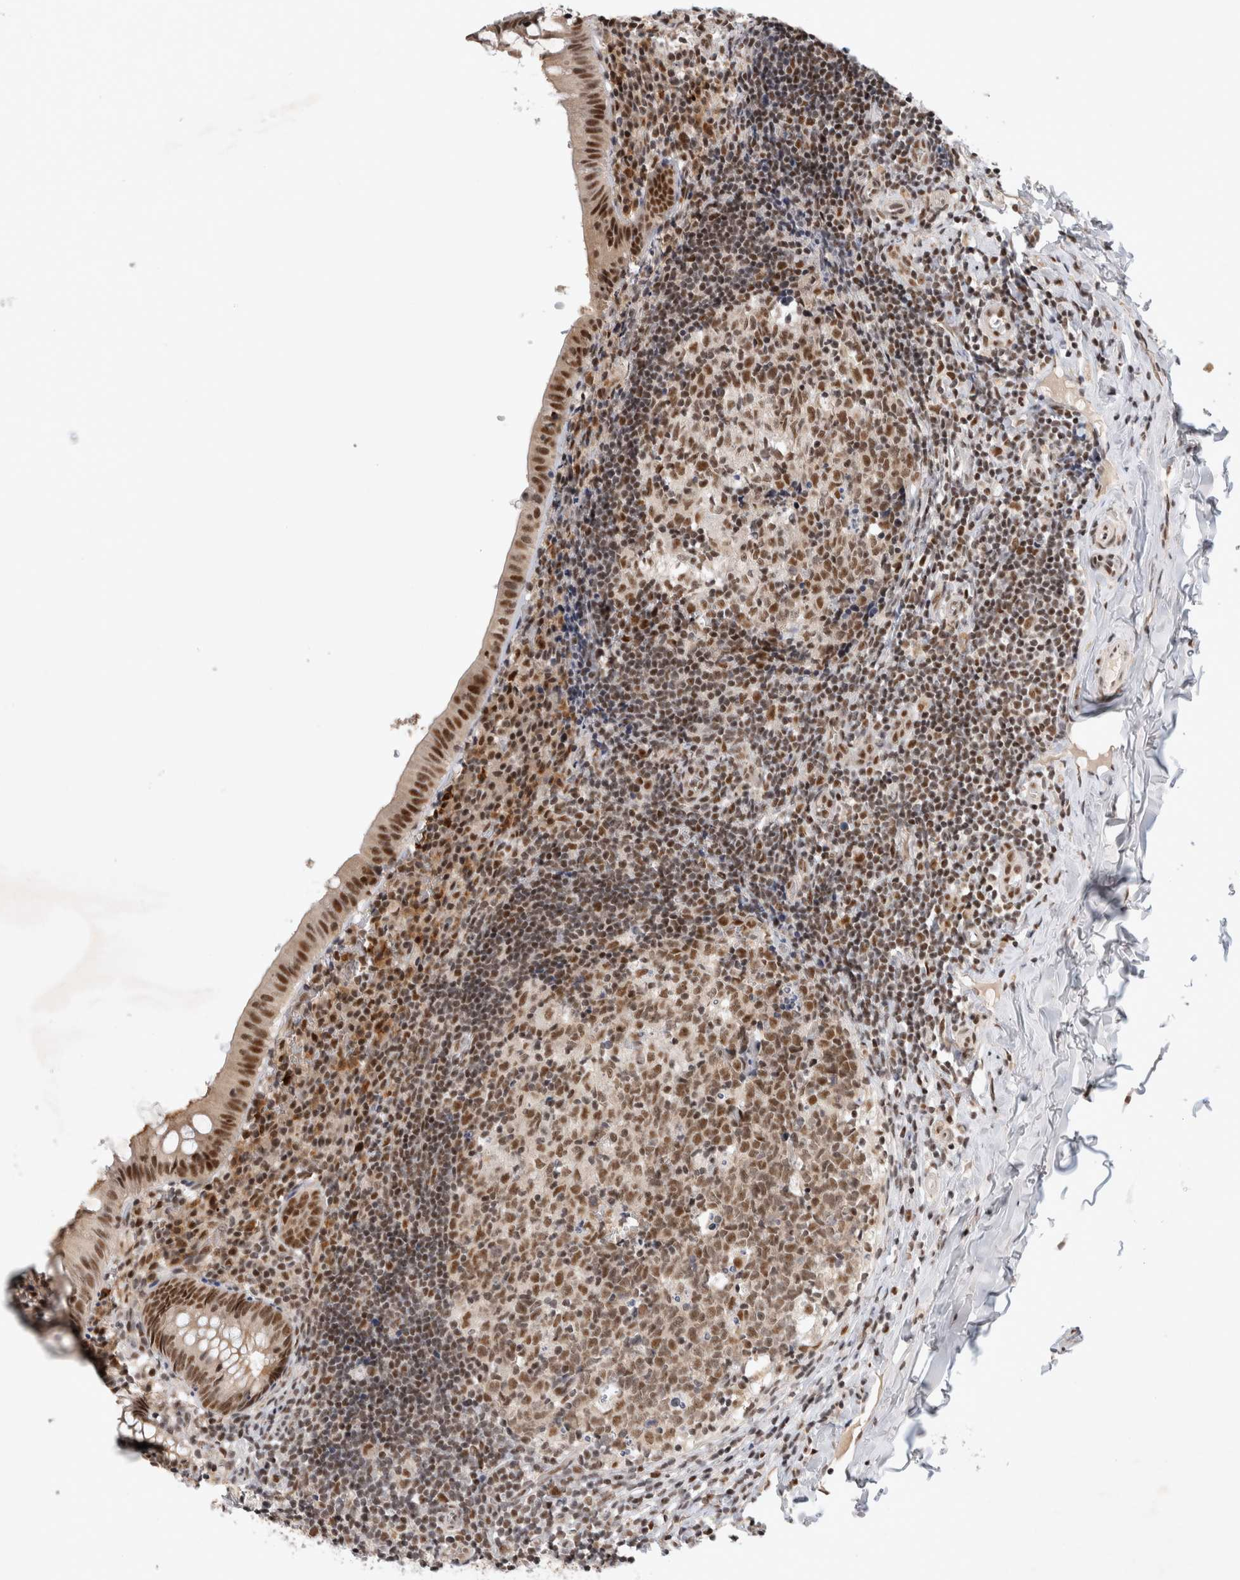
{"staining": {"intensity": "strong", "quantity": ">75%", "location": "nuclear"}, "tissue": "appendix", "cell_type": "Glandular cells", "image_type": "normal", "snomed": [{"axis": "morphology", "description": "Normal tissue, NOS"}, {"axis": "topography", "description": "Appendix"}], "caption": "Brown immunohistochemical staining in benign appendix shows strong nuclear staining in approximately >75% of glandular cells. The staining was performed using DAB (3,3'-diaminobenzidine), with brown indicating positive protein expression. Nuclei are stained blue with hematoxylin.", "gene": "HESX1", "patient": {"sex": "male", "age": 8}}